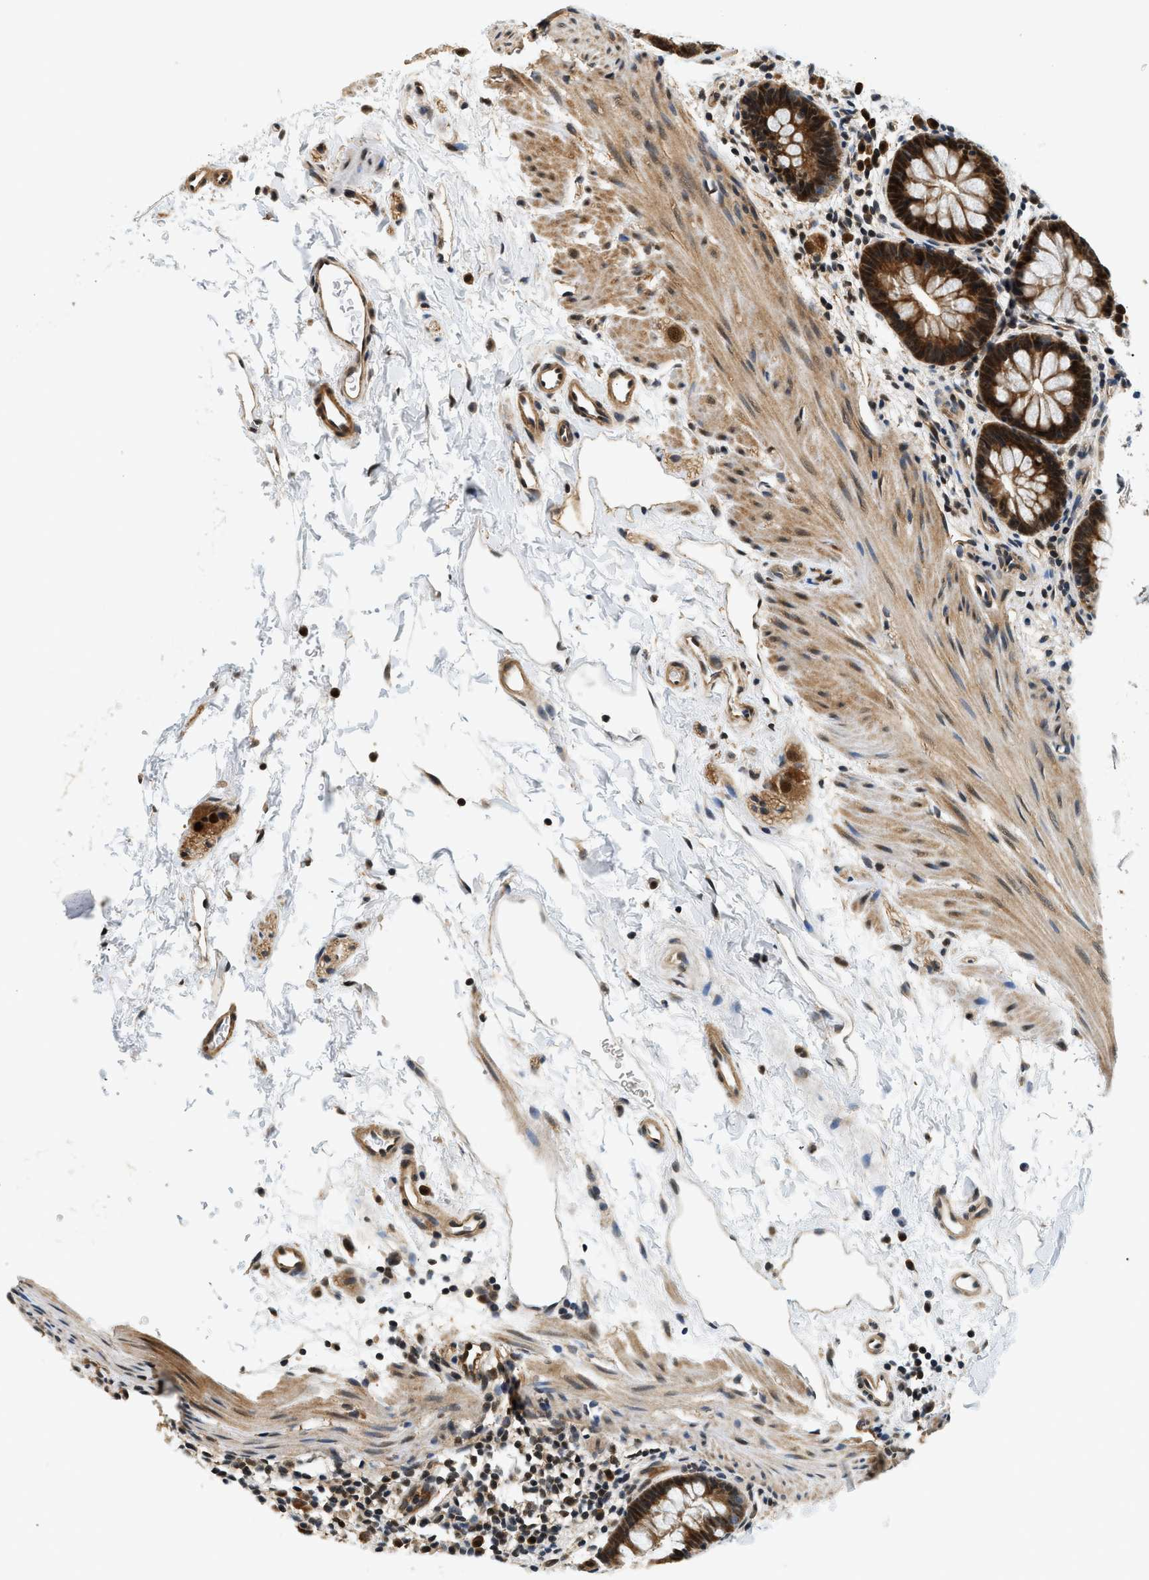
{"staining": {"intensity": "strong", "quantity": ">75%", "location": "cytoplasmic/membranous"}, "tissue": "rectum", "cell_type": "Glandular cells", "image_type": "normal", "snomed": [{"axis": "morphology", "description": "Normal tissue, NOS"}, {"axis": "topography", "description": "Rectum"}], "caption": "Protein analysis of unremarkable rectum exhibits strong cytoplasmic/membranous expression in approximately >75% of glandular cells.", "gene": "PSMD3", "patient": {"sex": "female", "age": 24}}